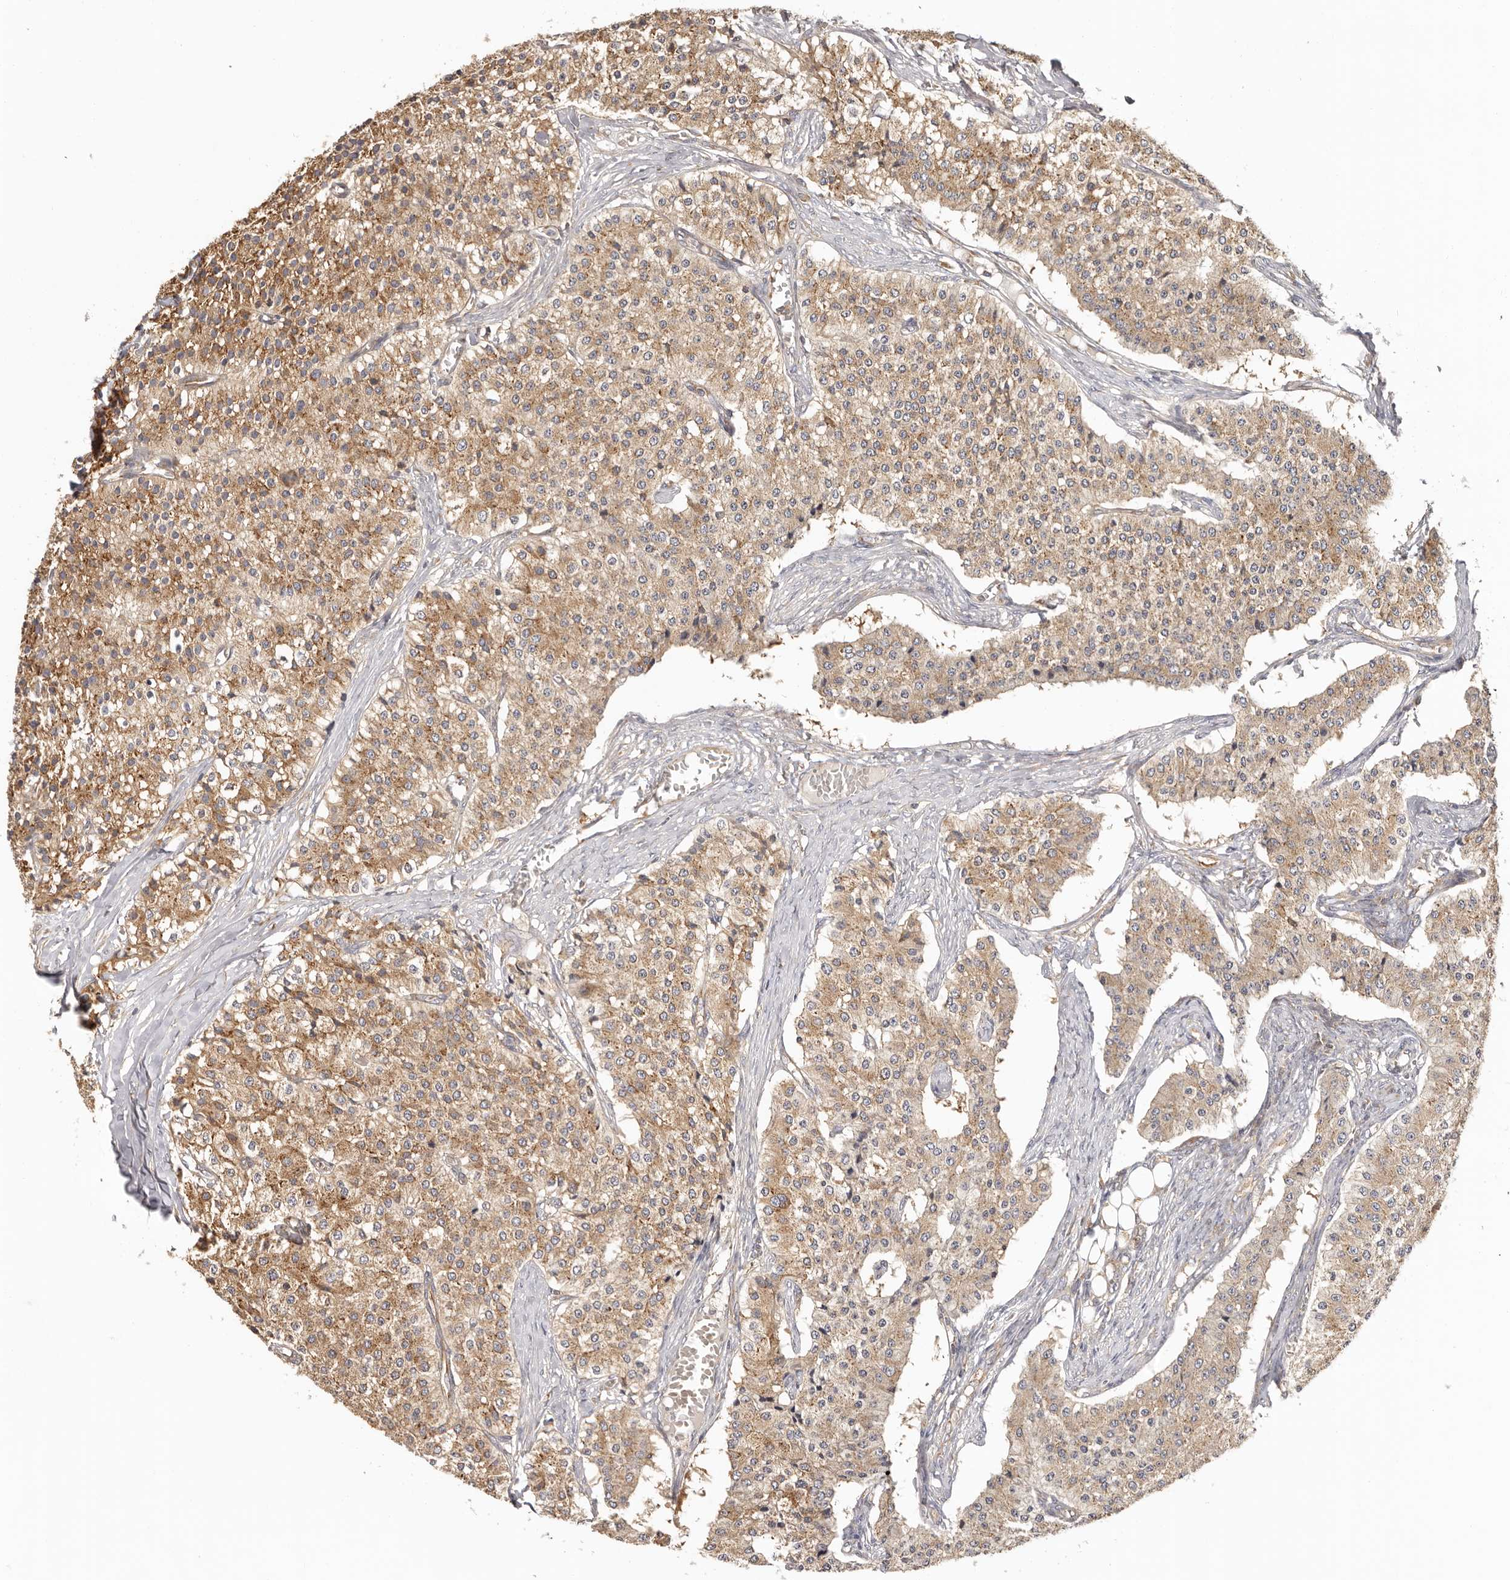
{"staining": {"intensity": "moderate", "quantity": ">75%", "location": "cytoplasmic/membranous"}, "tissue": "carcinoid", "cell_type": "Tumor cells", "image_type": "cancer", "snomed": [{"axis": "morphology", "description": "Carcinoid, malignant, NOS"}, {"axis": "topography", "description": "Colon"}], "caption": "Immunohistochemical staining of carcinoid (malignant) displays medium levels of moderate cytoplasmic/membranous positivity in approximately >75% of tumor cells.", "gene": "EEF1E1", "patient": {"sex": "female", "age": 52}}